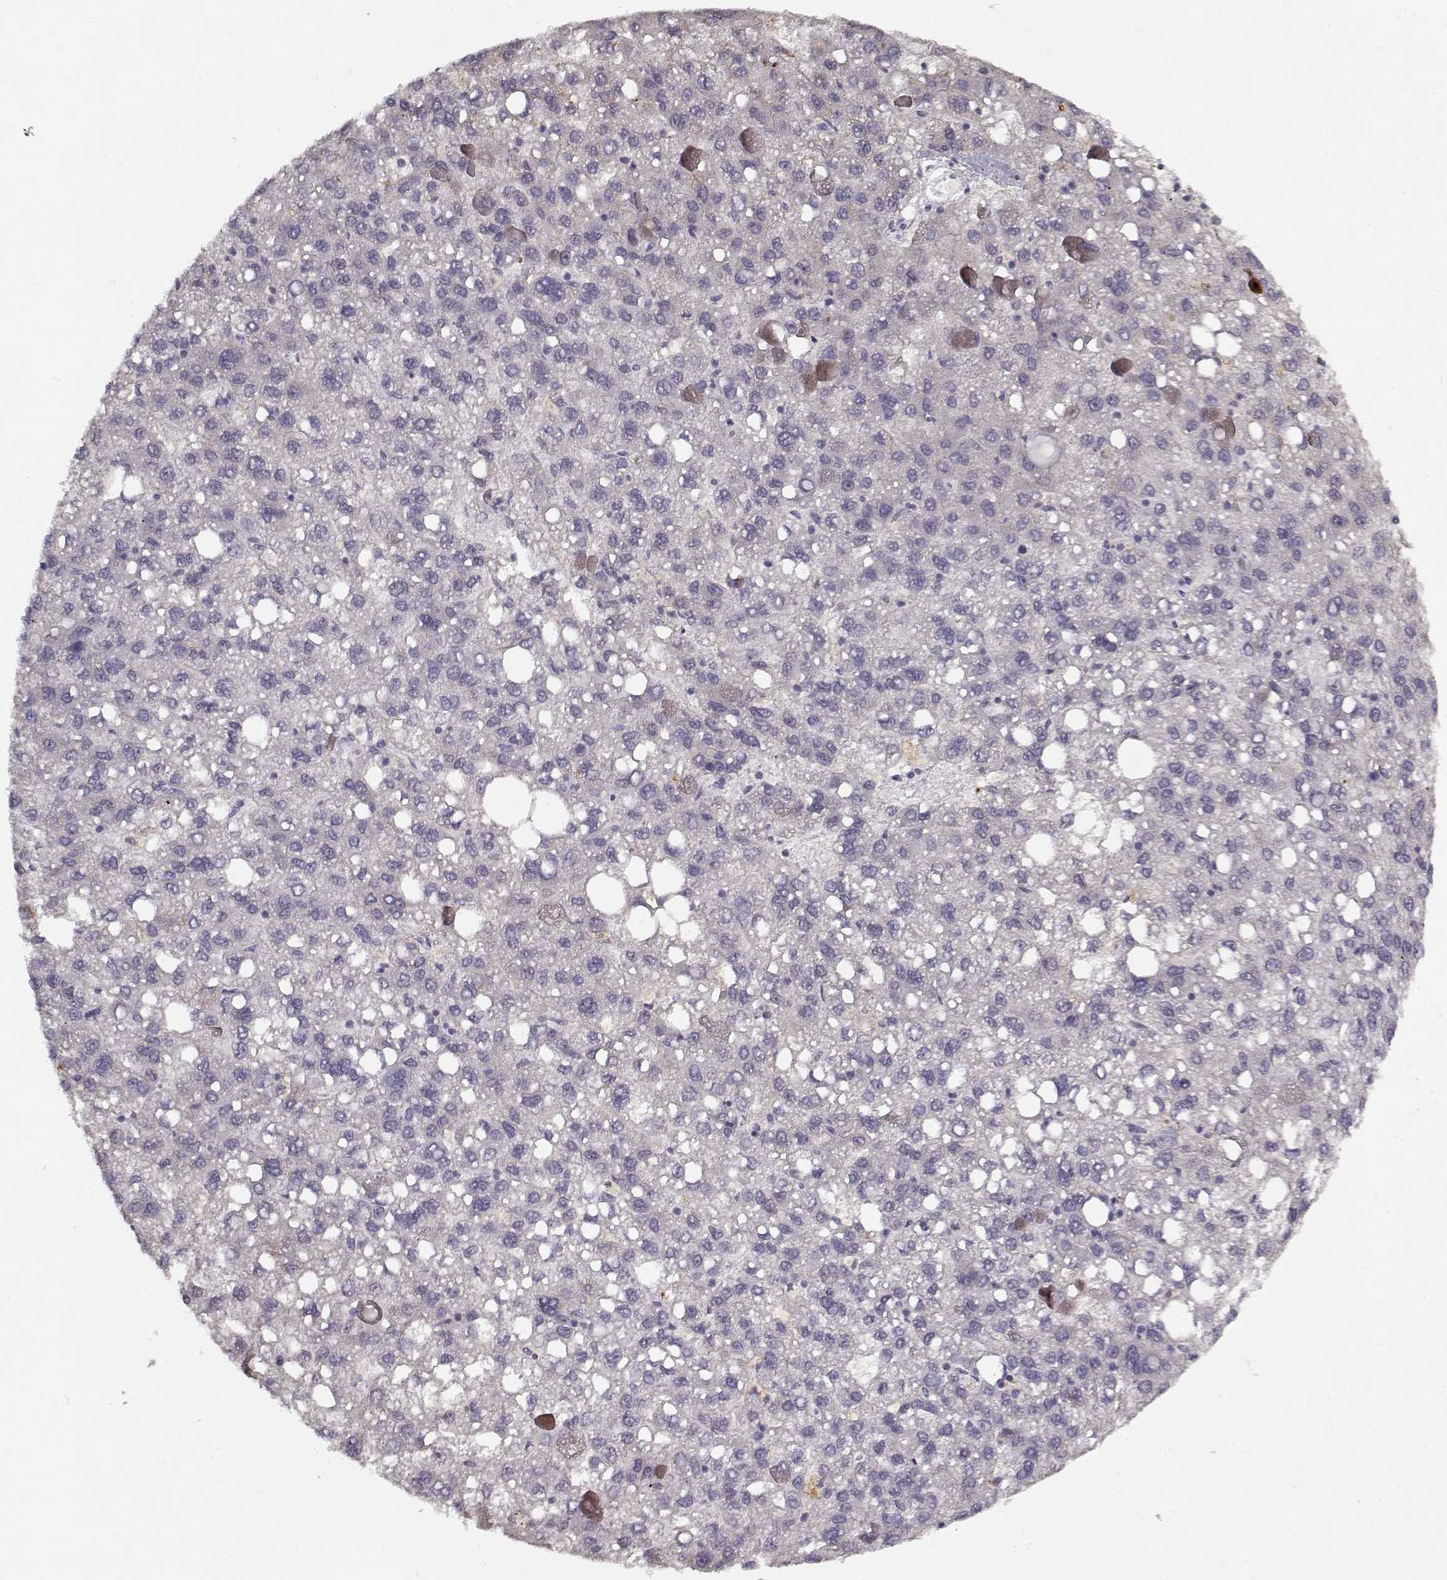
{"staining": {"intensity": "negative", "quantity": "none", "location": "none"}, "tissue": "liver cancer", "cell_type": "Tumor cells", "image_type": "cancer", "snomed": [{"axis": "morphology", "description": "Carcinoma, Hepatocellular, NOS"}, {"axis": "topography", "description": "Liver"}], "caption": "Tumor cells are negative for brown protein staining in liver hepatocellular carcinoma. (Stains: DAB (3,3'-diaminobenzidine) IHC with hematoxylin counter stain, Microscopy: brightfield microscopy at high magnification).", "gene": "LUM", "patient": {"sex": "female", "age": 82}}